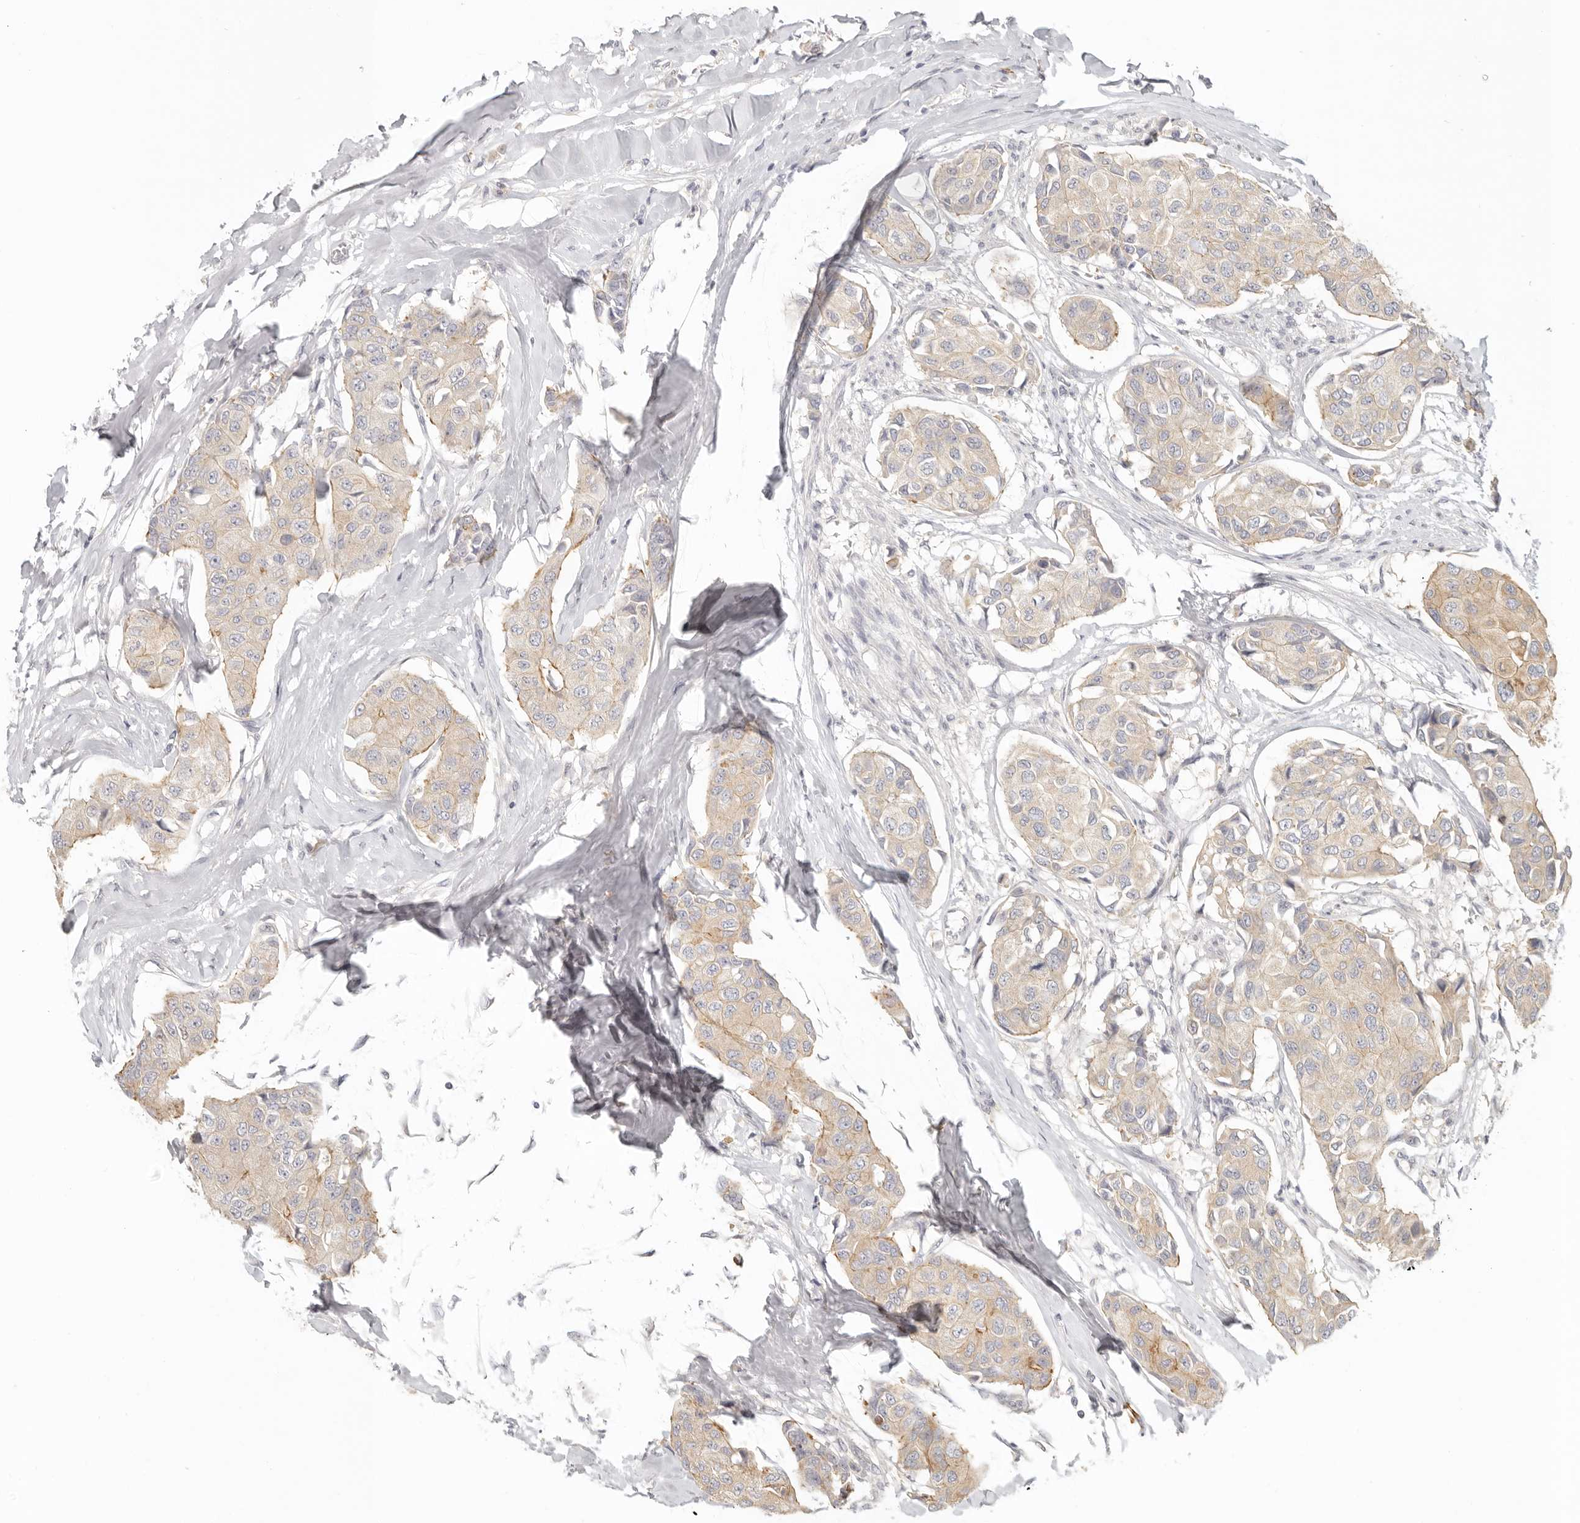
{"staining": {"intensity": "moderate", "quantity": "<25%", "location": "cytoplasmic/membranous"}, "tissue": "breast cancer", "cell_type": "Tumor cells", "image_type": "cancer", "snomed": [{"axis": "morphology", "description": "Duct carcinoma"}, {"axis": "topography", "description": "Breast"}], "caption": "A low amount of moderate cytoplasmic/membranous expression is identified in about <25% of tumor cells in breast cancer tissue.", "gene": "AHDC1", "patient": {"sex": "female", "age": 80}}